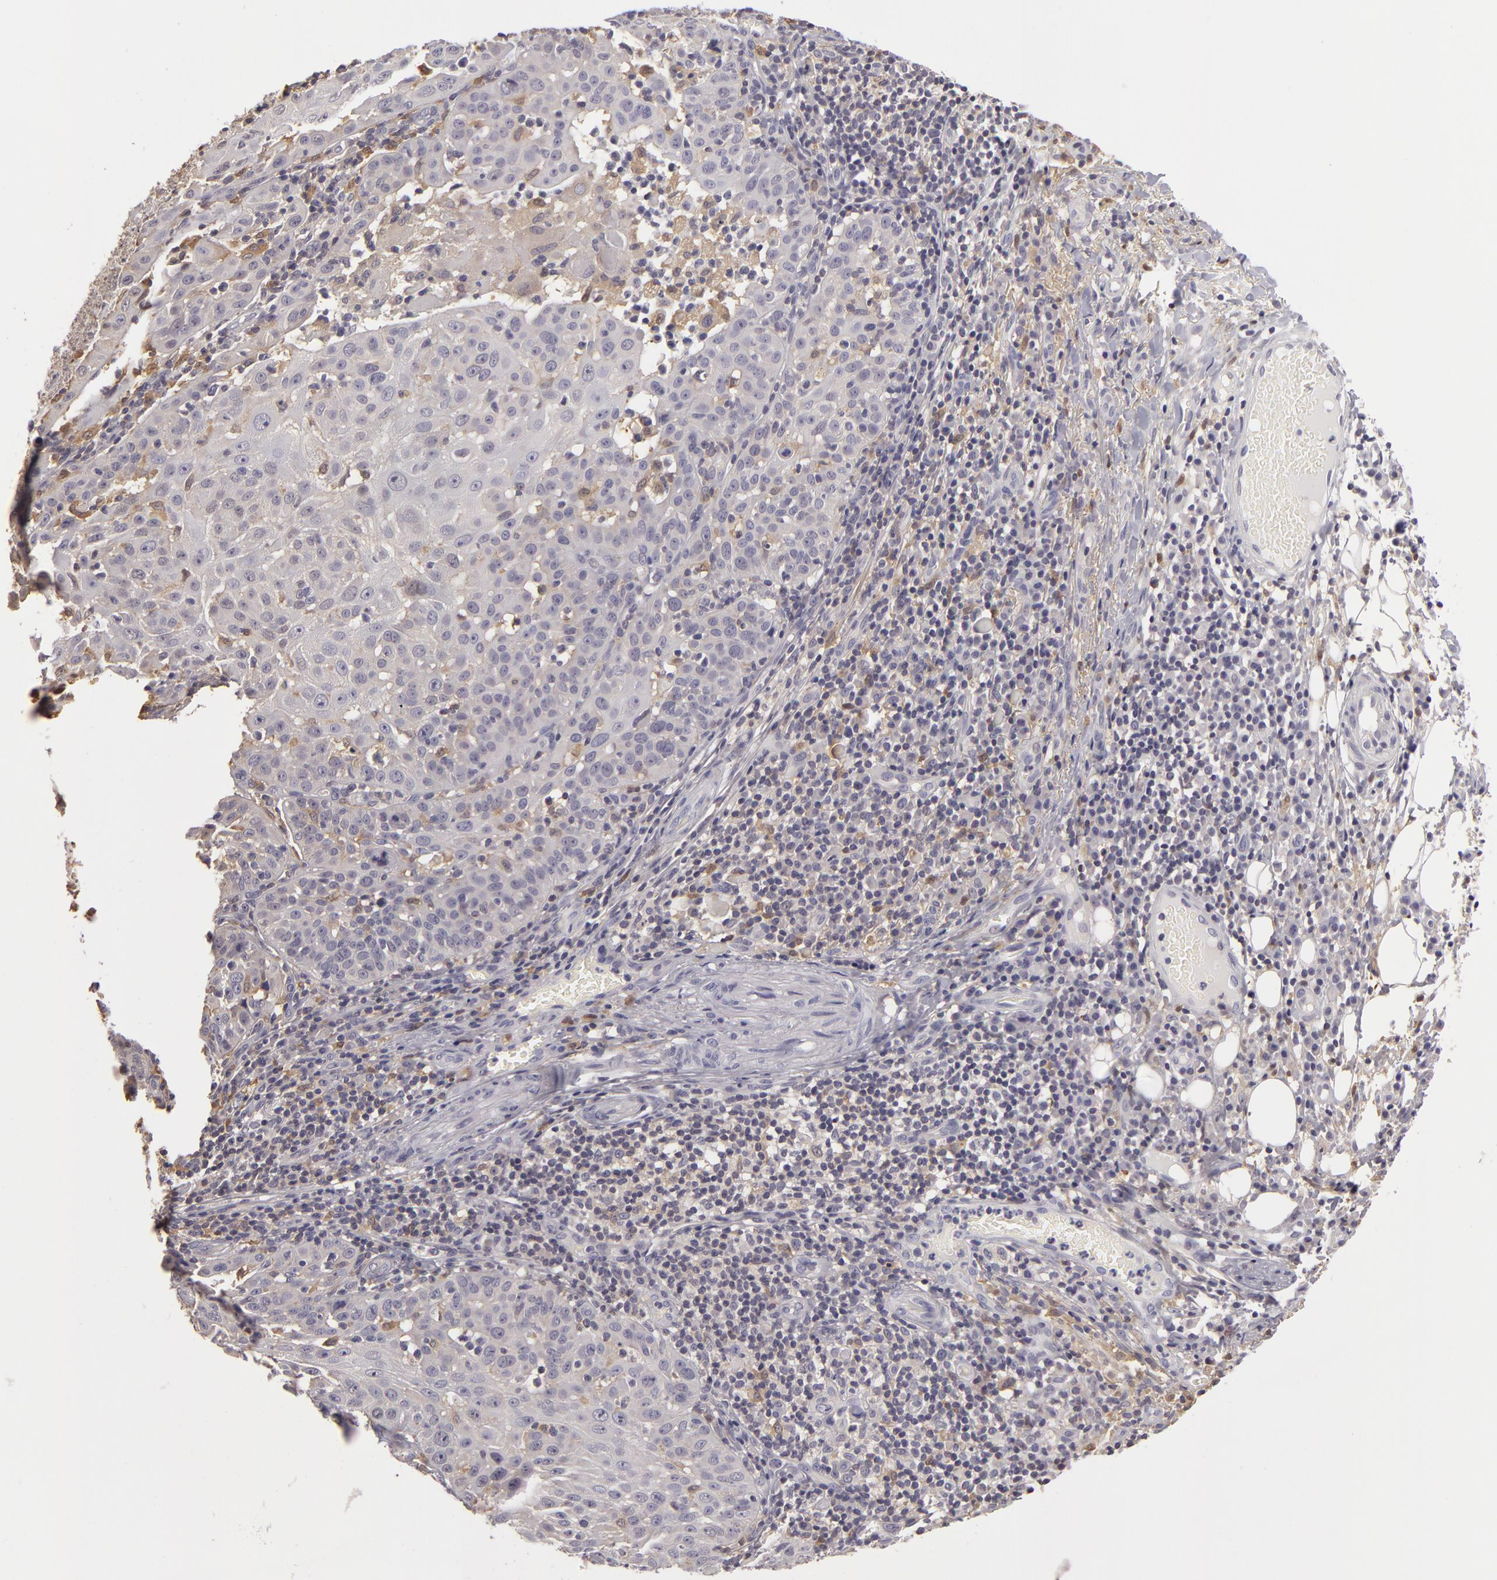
{"staining": {"intensity": "negative", "quantity": "none", "location": "none"}, "tissue": "skin cancer", "cell_type": "Tumor cells", "image_type": "cancer", "snomed": [{"axis": "morphology", "description": "Squamous cell carcinoma, NOS"}, {"axis": "topography", "description": "Skin"}], "caption": "Tumor cells show no significant protein positivity in skin cancer (squamous cell carcinoma).", "gene": "GNPDA1", "patient": {"sex": "female", "age": 89}}